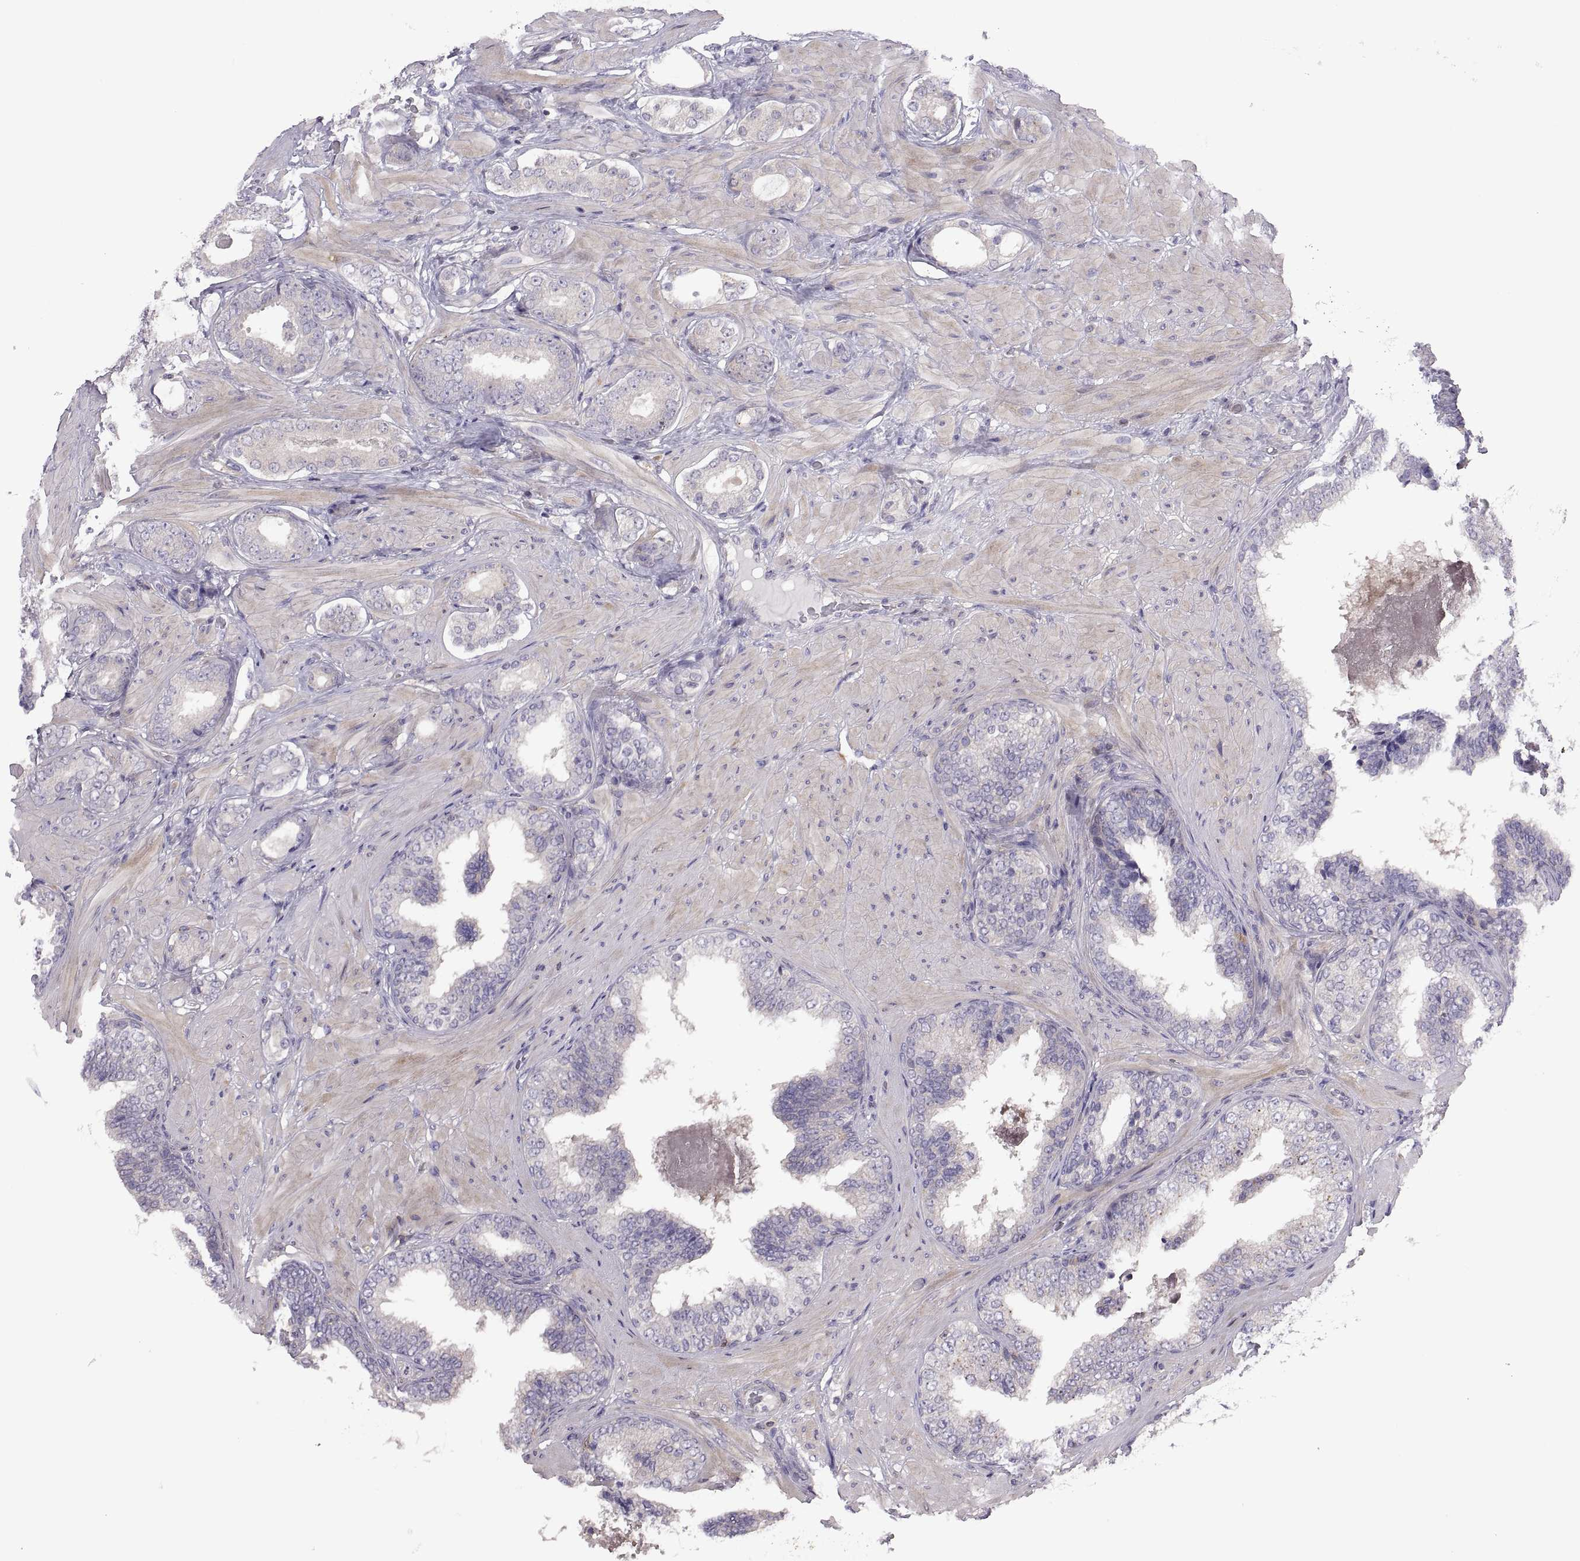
{"staining": {"intensity": "negative", "quantity": "none", "location": "none"}, "tissue": "prostate cancer", "cell_type": "Tumor cells", "image_type": "cancer", "snomed": [{"axis": "morphology", "description": "Adenocarcinoma, Low grade"}, {"axis": "topography", "description": "Prostate"}], "caption": "A histopathology image of prostate cancer (adenocarcinoma (low-grade)) stained for a protein exhibits no brown staining in tumor cells.", "gene": "SPATA32", "patient": {"sex": "male", "age": 60}}